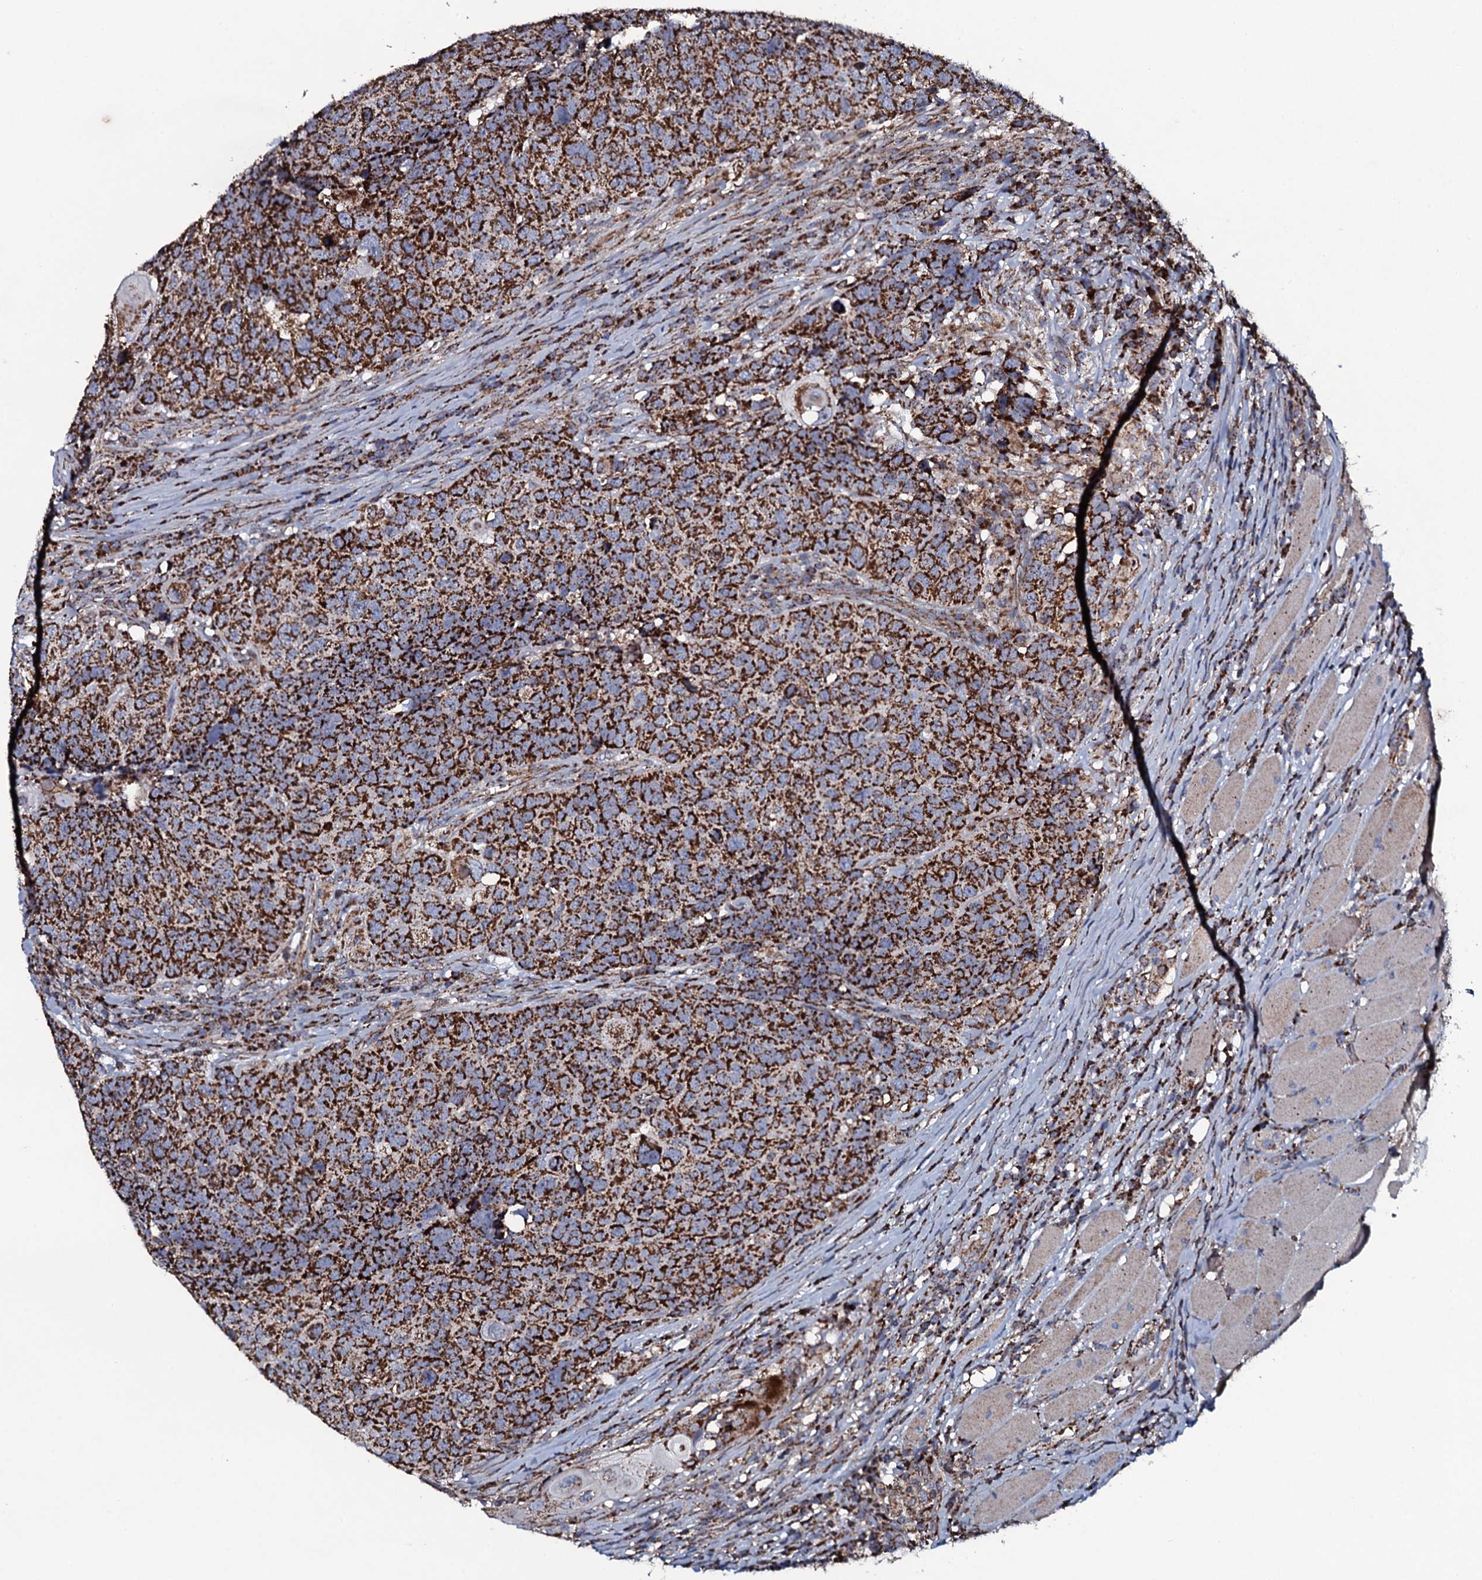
{"staining": {"intensity": "strong", "quantity": ">75%", "location": "cytoplasmic/membranous"}, "tissue": "head and neck cancer", "cell_type": "Tumor cells", "image_type": "cancer", "snomed": [{"axis": "morphology", "description": "Squamous cell carcinoma, NOS"}, {"axis": "topography", "description": "Head-Neck"}], "caption": "An IHC image of tumor tissue is shown. Protein staining in brown highlights strong cytoplasmic/membranous positivity in head and neck squamous cell carcinoma within tumor cells.", "gene": "EVC2", "patient": {"sex": "male", "age": 66}}